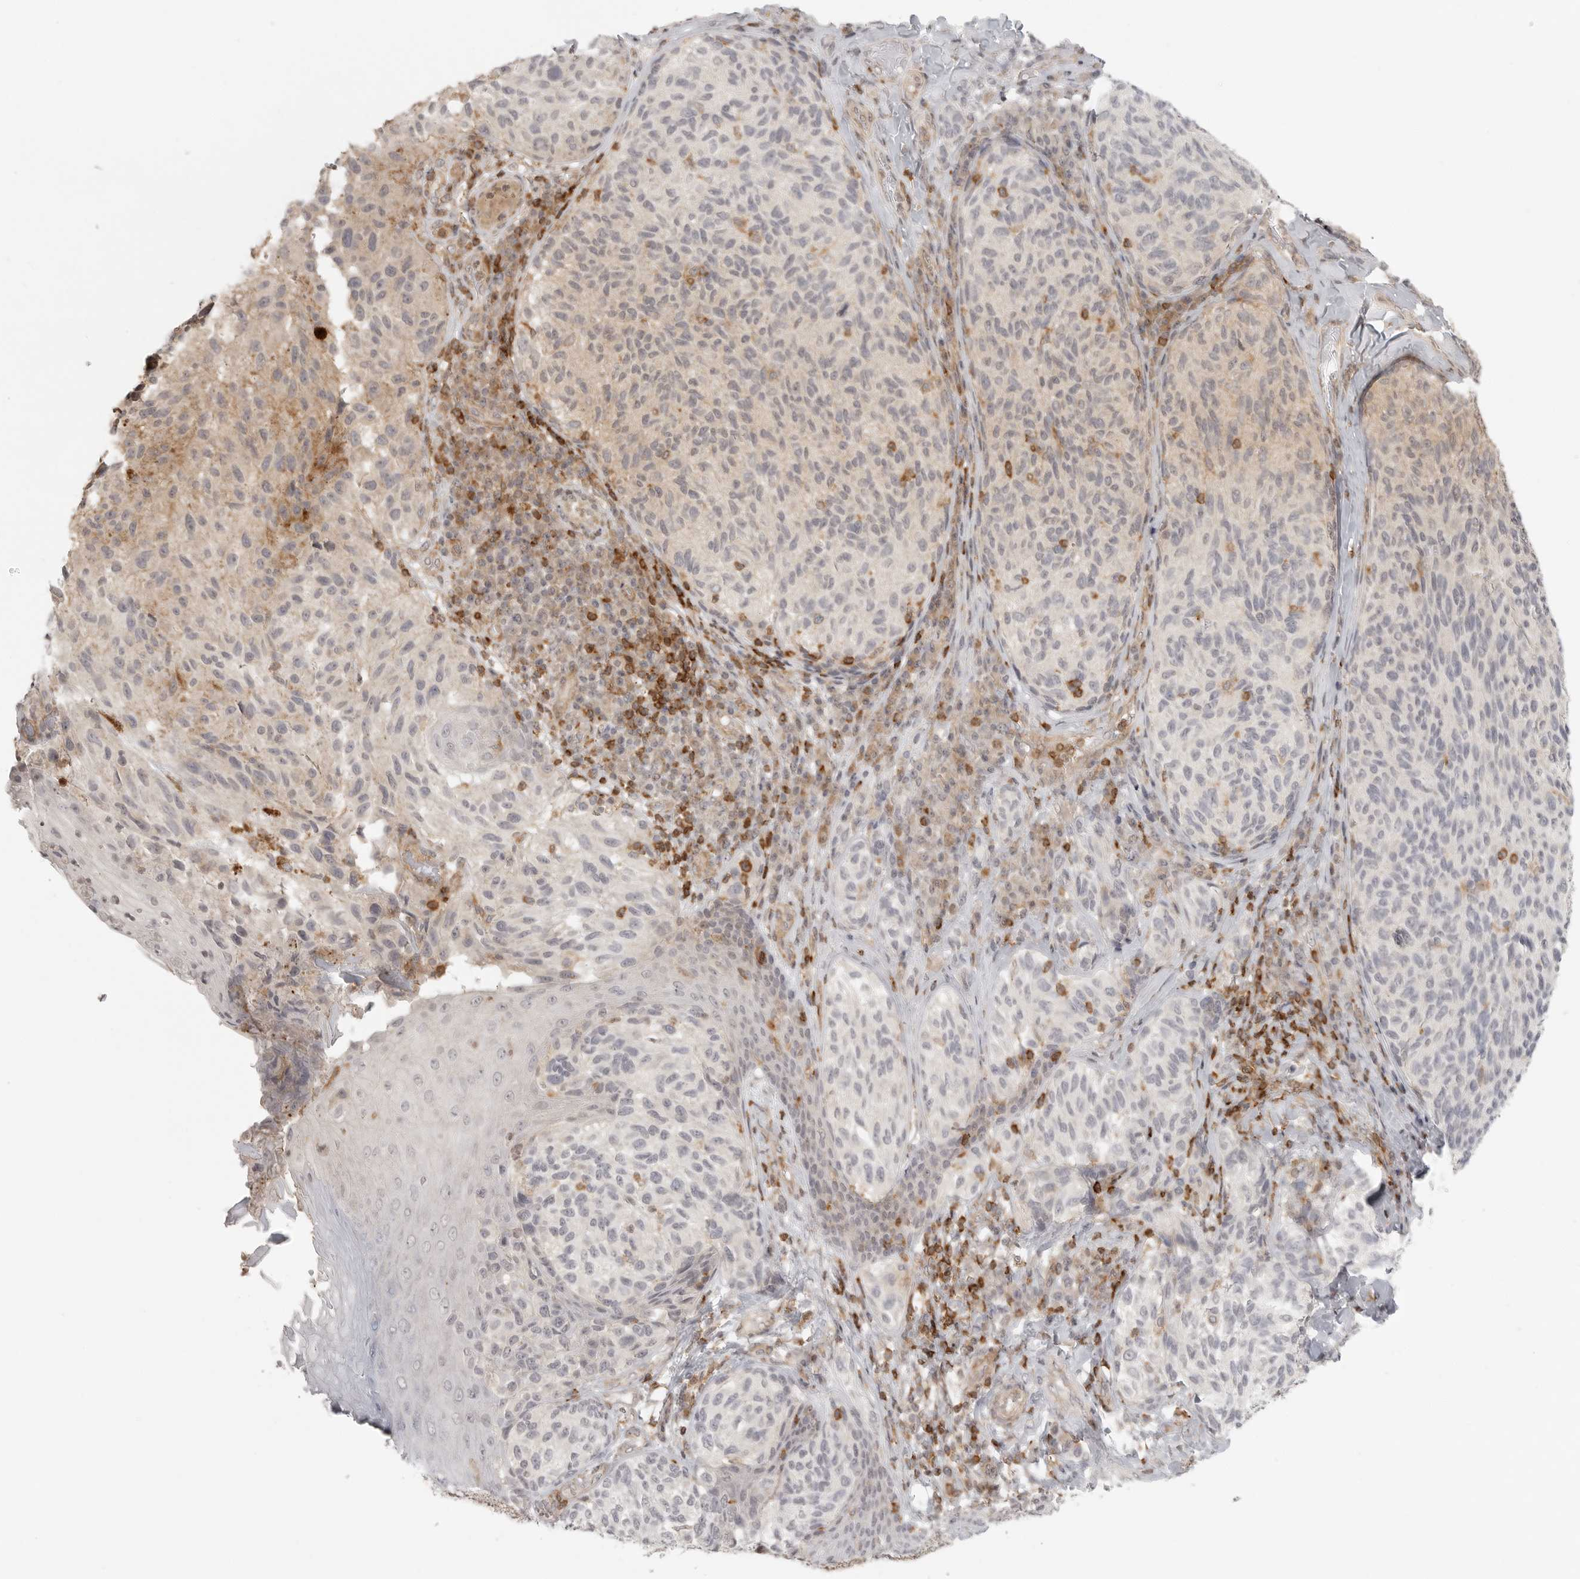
{"staining": {"intensity": "negative", "quantity": "none", "location": "none"}, "tissue": "melanoma", "cell_type": "Tumor cells", "image_type": "cancer", "snomed": [{"axis": "morphology", "description": "Malignant melanoma, NOS"}, {"axis": "topography", "description": "Skin"}], "caption": "This is an immunohistochemistry histopathology image of malignant melanoma. There is no expression in tumor cells.", "gene": "SH3KBP1", "patient": {"sex": "female", "age": 73}}